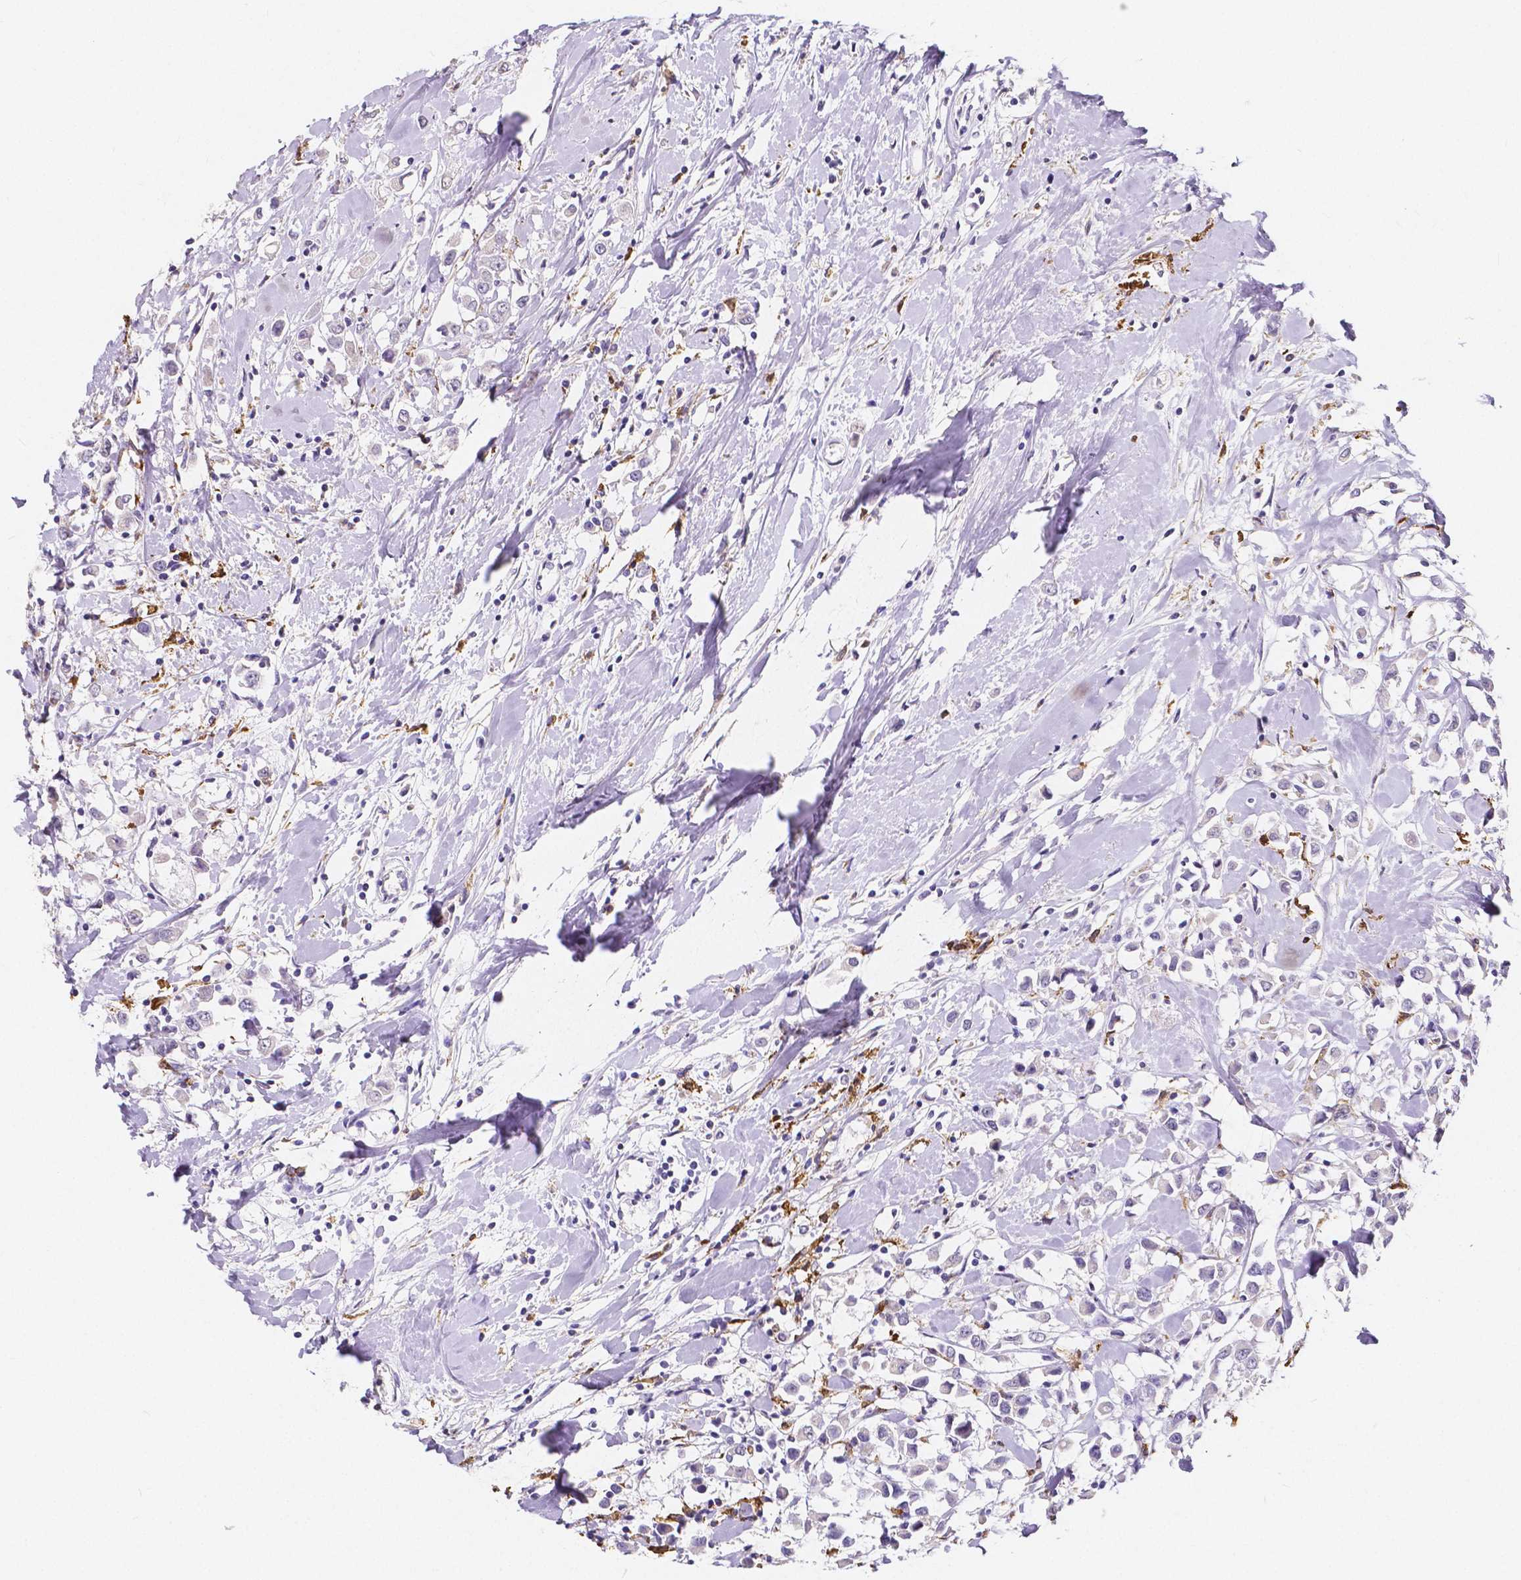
{"staining": {"intensity": "negative", "quantity": "none", "location": "none"}, "tissue": "breast cancer", "cell_type": "Tumor cells", "image_type": "cancer", "snomed": [{"axis": "morphology", "description": "Duct carcinoma"}, {"axis": "topography", "description": "Breast"}], "caption": "Tumor cells are negative for brown protein staining in breast cancer.", "gene": "ACP5", "patient": {"sex": "female", "age": 61}}